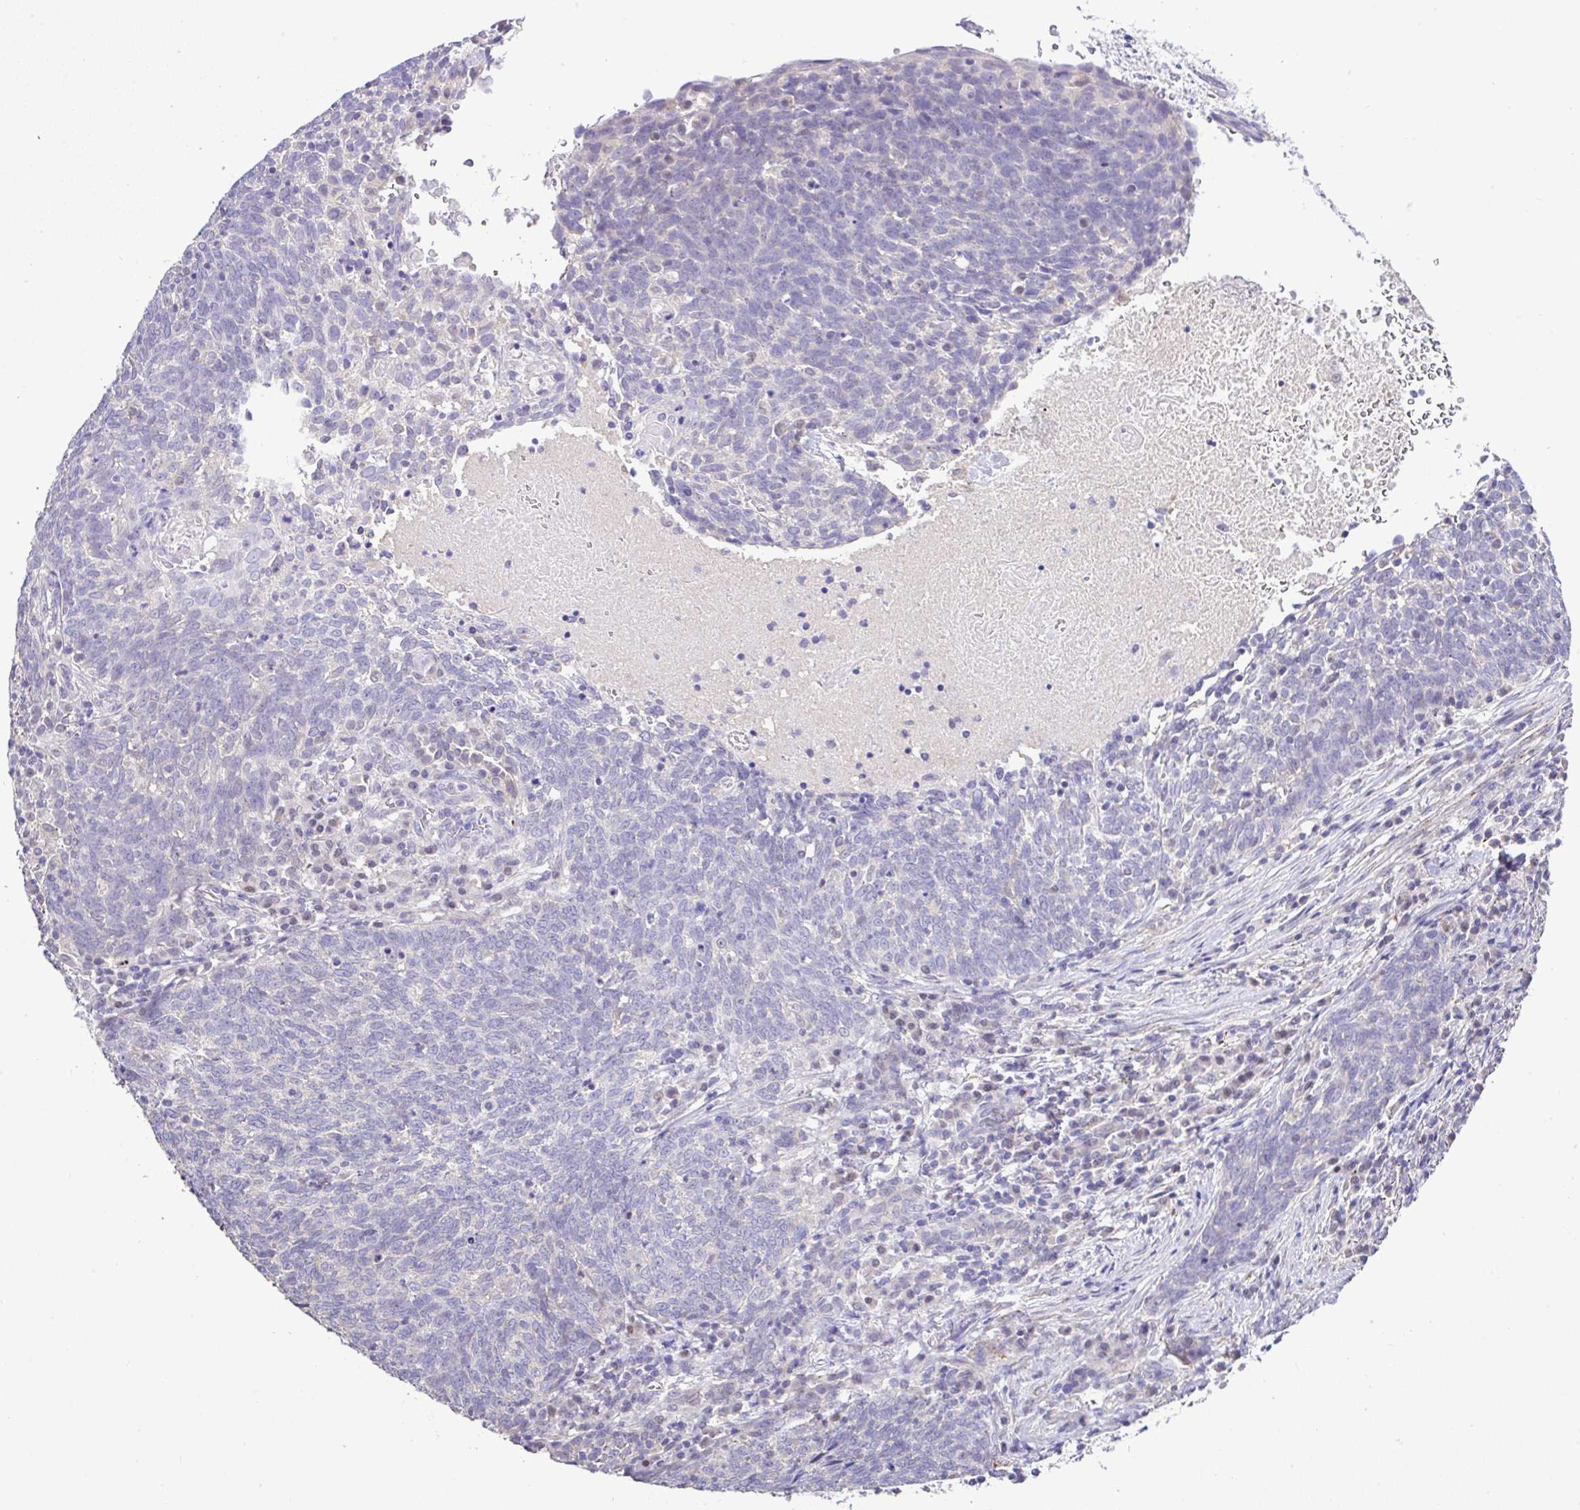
{"staining": {"intensity": "negative", "quantity": "none", "location": "none"}, "tissue": "lung cancer", "cell_type": "Tumor cells", "image_type": "cancer", "snomed": [{"axis": "morphology", "description": "Squamous cell carcinoma, NOS"}, {"axis": "topography", "description": "Lung"}], "caption": "DAB immunohistochemical staining of lung cancer reveals no significant expression in tumor cells. Nuclei are stained in blue.", "gene": "CTU1", "patient": {"sex": "female", "age": 72}}